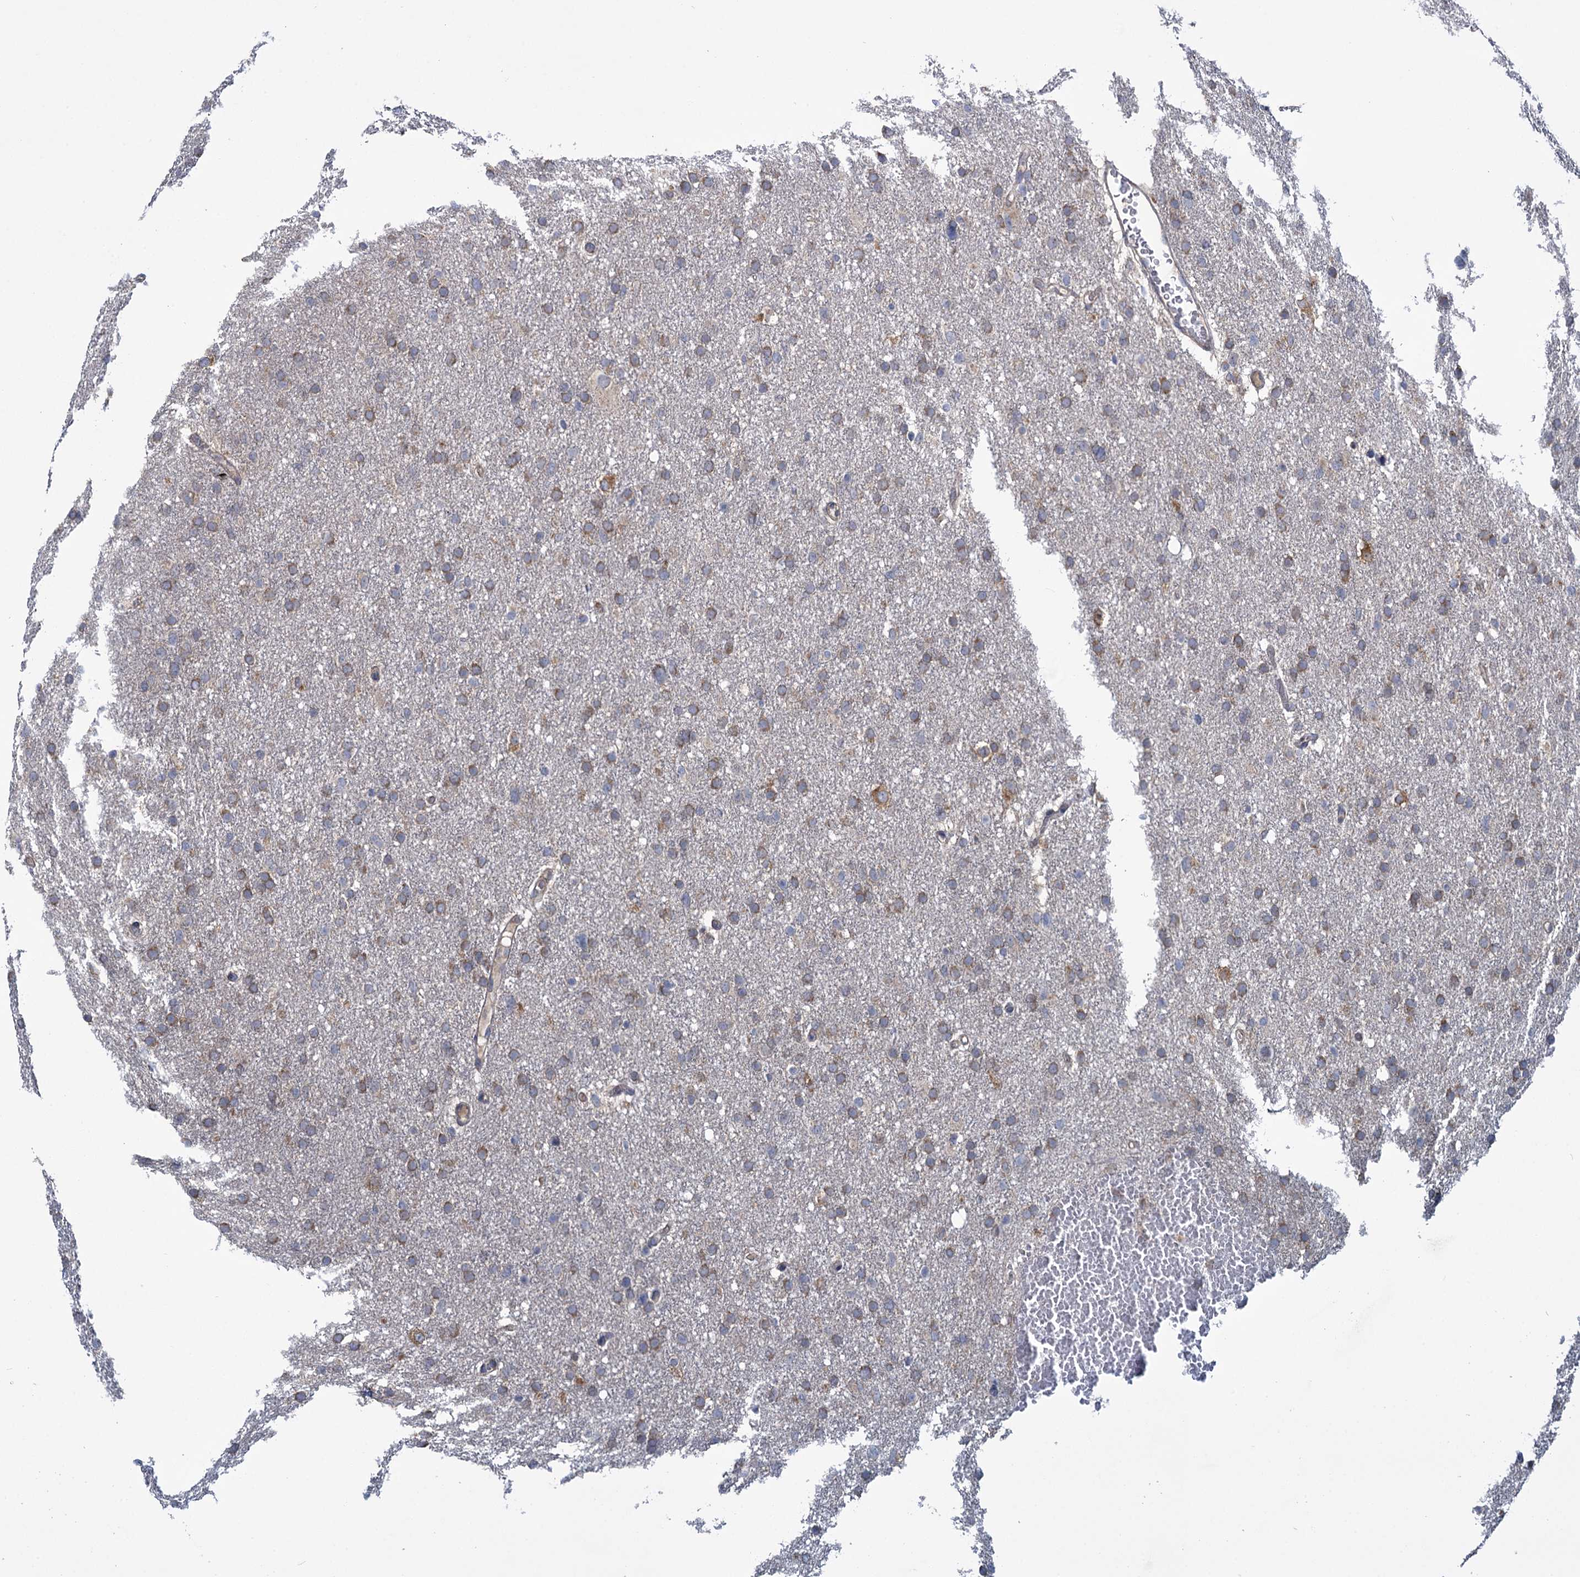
{"staining": {"intensity": "moderate", "quantity": ">75%", "location": "cytoplasmic/membranous"}, "tissue": "glioma", "cell_type": "Tumor cells", "image_type": "cancer", "snomed": [{"axis": "morphology", "description": "Glioma, malignant, High grade"}, {"axis": "topography", "description": "Cerebral cortex"}], "caption": "The image displays staining of glioma, revealing moderate cytoplasmic/membranous protein expression (brown color) within tumor cells.", "gene": "GSTM2", "patient": {"sex": "female", "age": 36}}